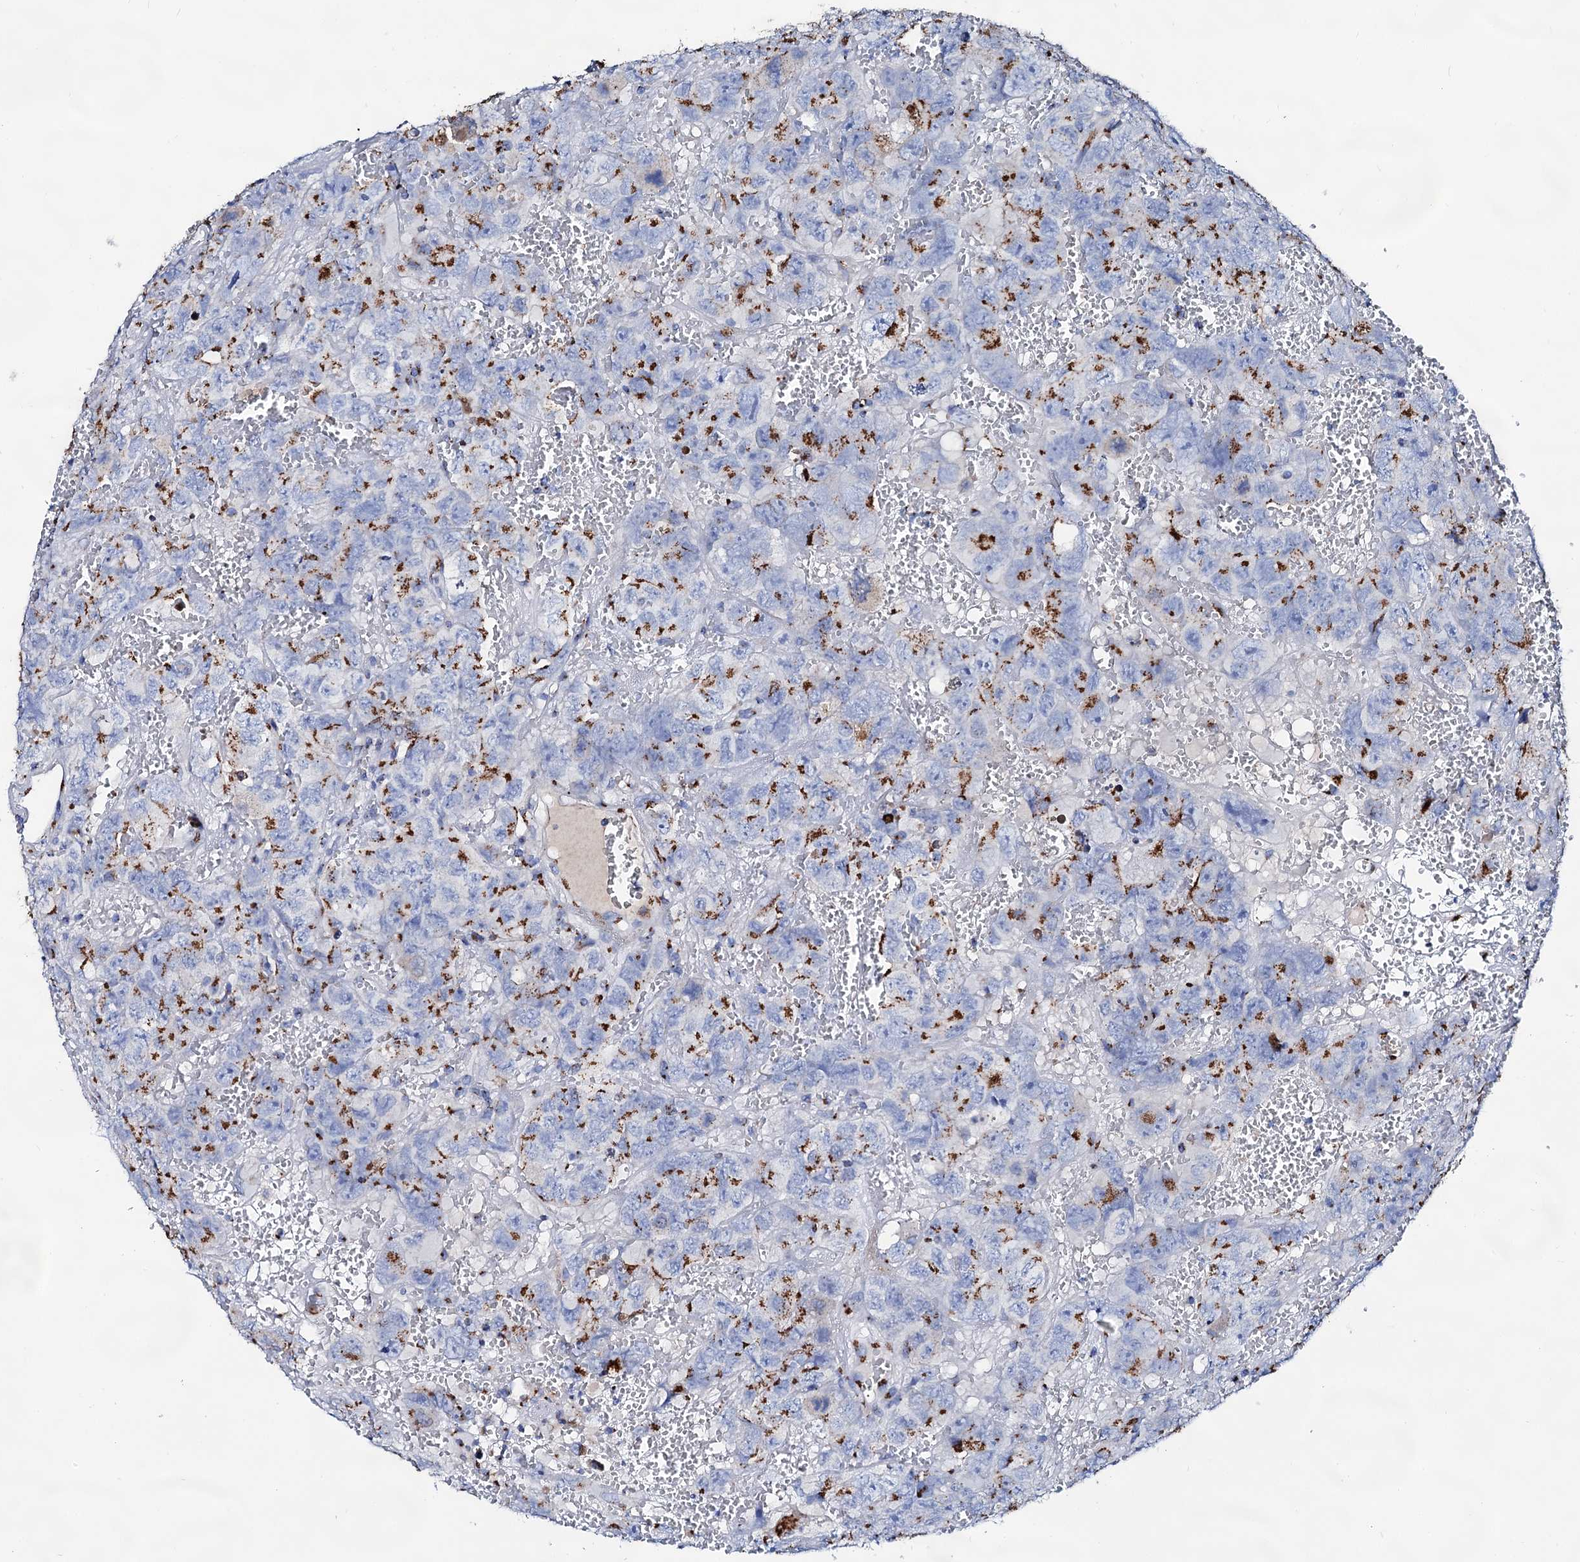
{"staining": {"intensity": "strong", "quantity": "25%-75%", "location": "cytoplasmic/membranous"}, "tissue": "testis cancer", "cell_type": "Tumor cells", "image_type": "cancer", "snomed": [{"axis": "morphology", "description": "Carcinoma, Embryonal, NOS"}, {"axis": "topography", "description": "Testis"}], "caption": "A brown stain shows strong cytoplasmic/membranous expression of a protein in testis cancer tumor cells.", "gene": "TM9SF3", "patient": {"sex": "male", "age": 45}}